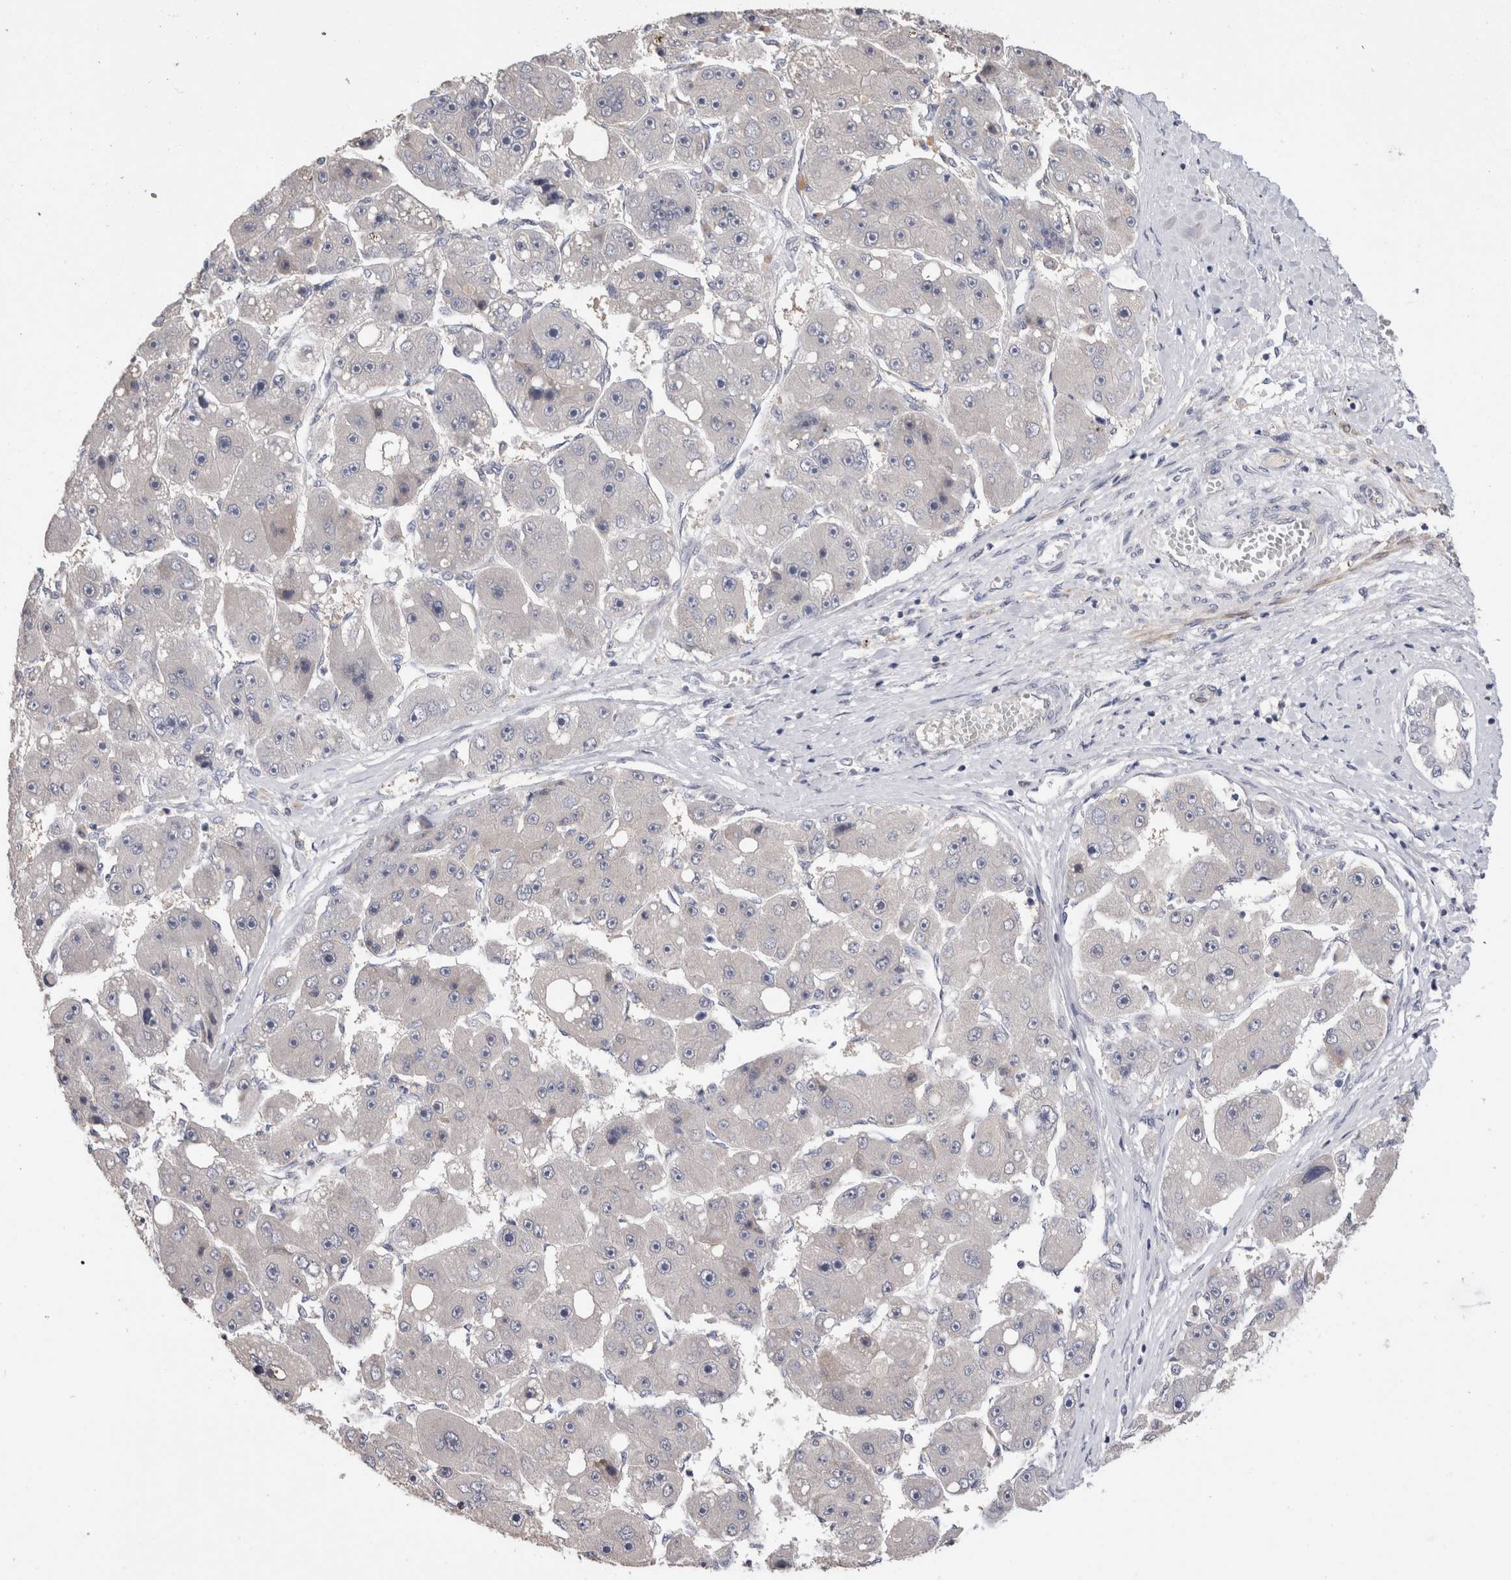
{"staining": {"intensity": "negative", "quantity": "none", "location": "none"}, "tissue": "liver cancer", "cell_type": "Tumor cells", "image_type": "cancer", "snomed": [{"axis": "morphology", "description": "Carcinoma, Hepatocellular, NOS"}, {"axis": "topography", "description": "Liver"}], "caption": "Tumor cells show no significant staining in liver cancer (hepatocellular carcinoma).", "gene": "CRYBG1", "patient": {"sex": "female", "age": 61}}